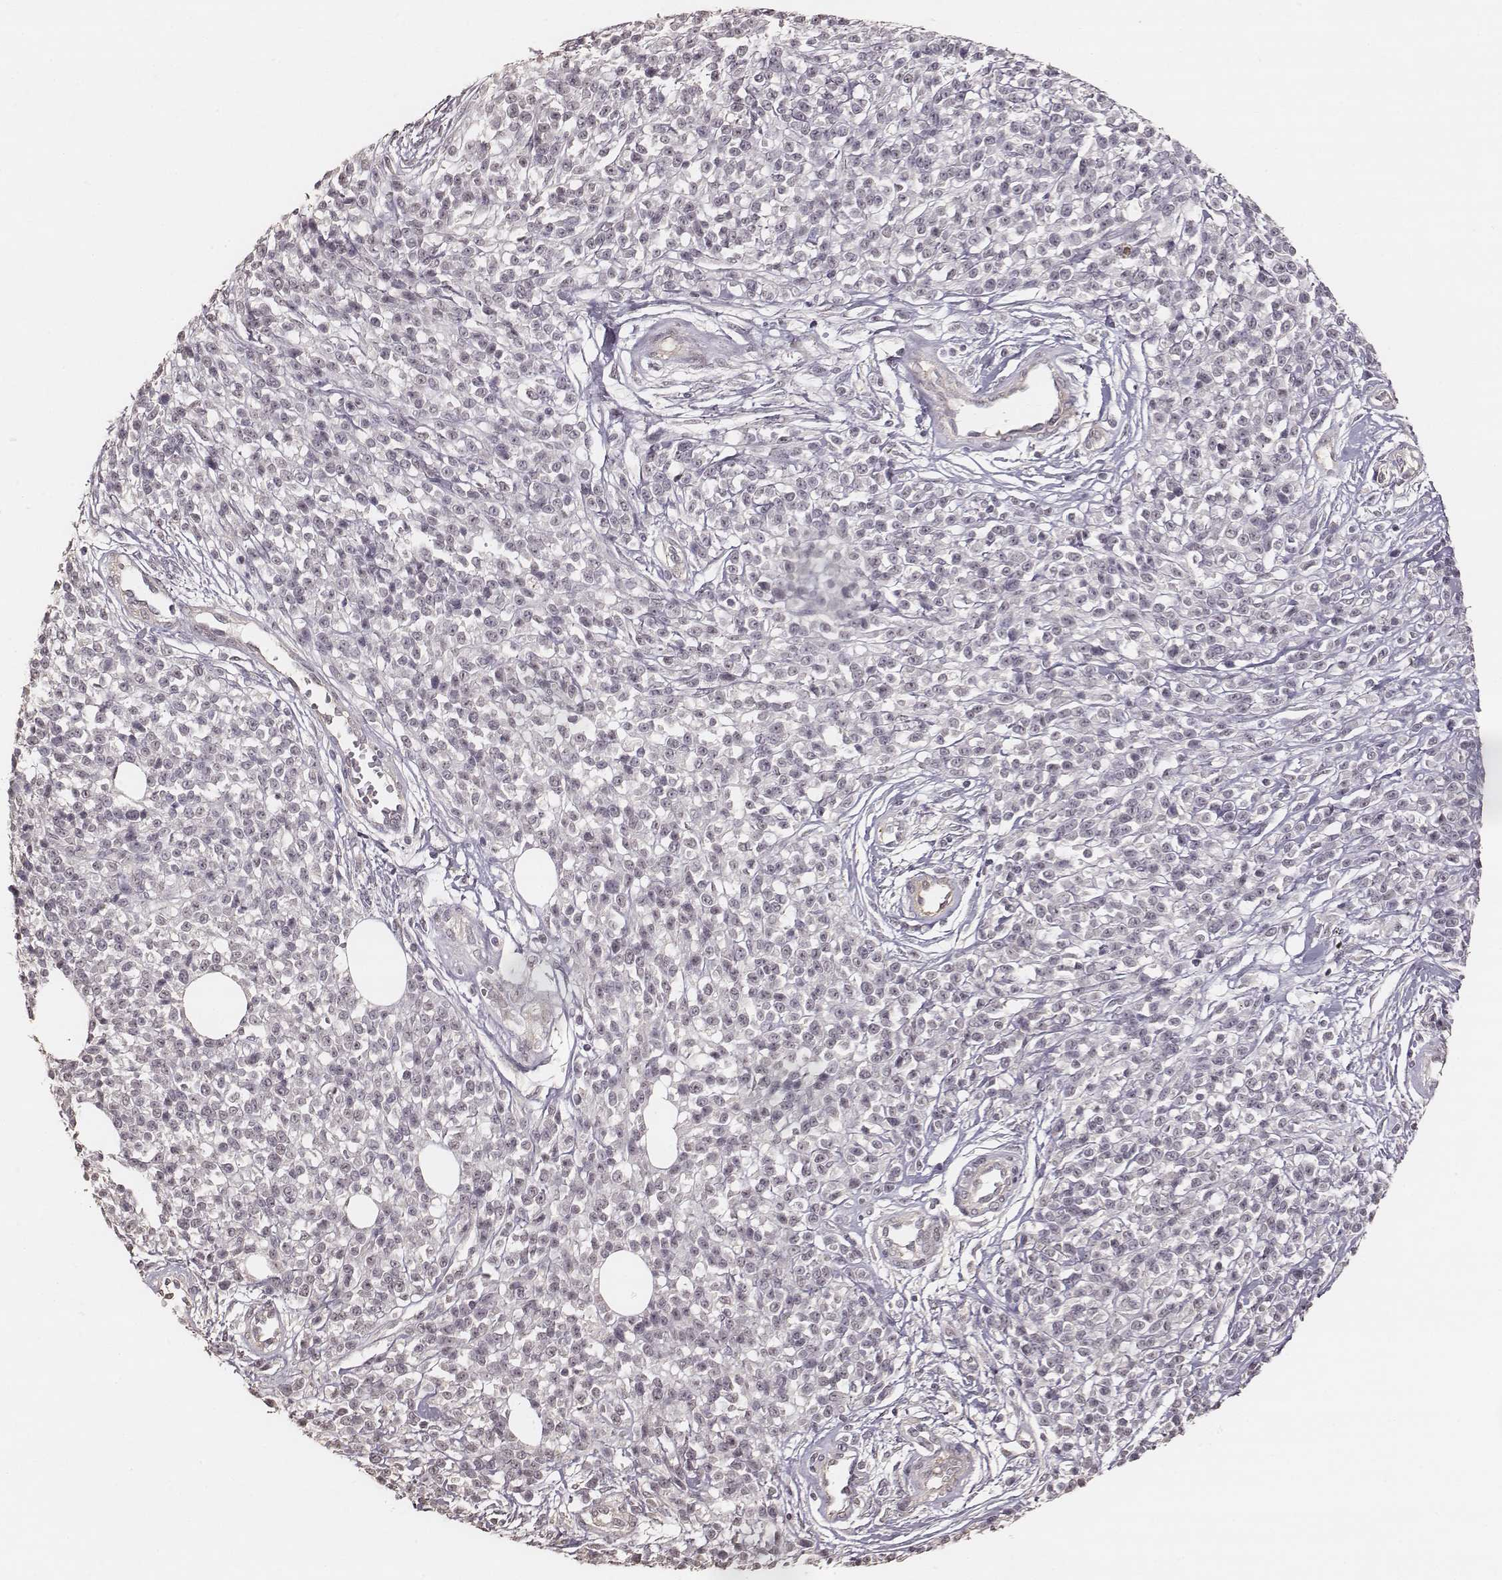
{"staining": {"intensity": "negative", "quantity": "none", "location": "none"}, "tissue": "melanoma", "cell_type": "Tumor cells", "image_type": "cancer", "snomed": [{"axis": "morphology", "description": "Malignant melanoma, NOS"}, {"axis": "topography", "description": "Skin"}, {"axis": "topography", "description": "Skin of trunk"}], "caption": "IHC micrograph of neoplastic tissue: human malignant melanoma stained with DAB shows no significant protein positivity in tumor cells.", "gene": "LY6K", "patient": {"sex": "male", "age": 74}}